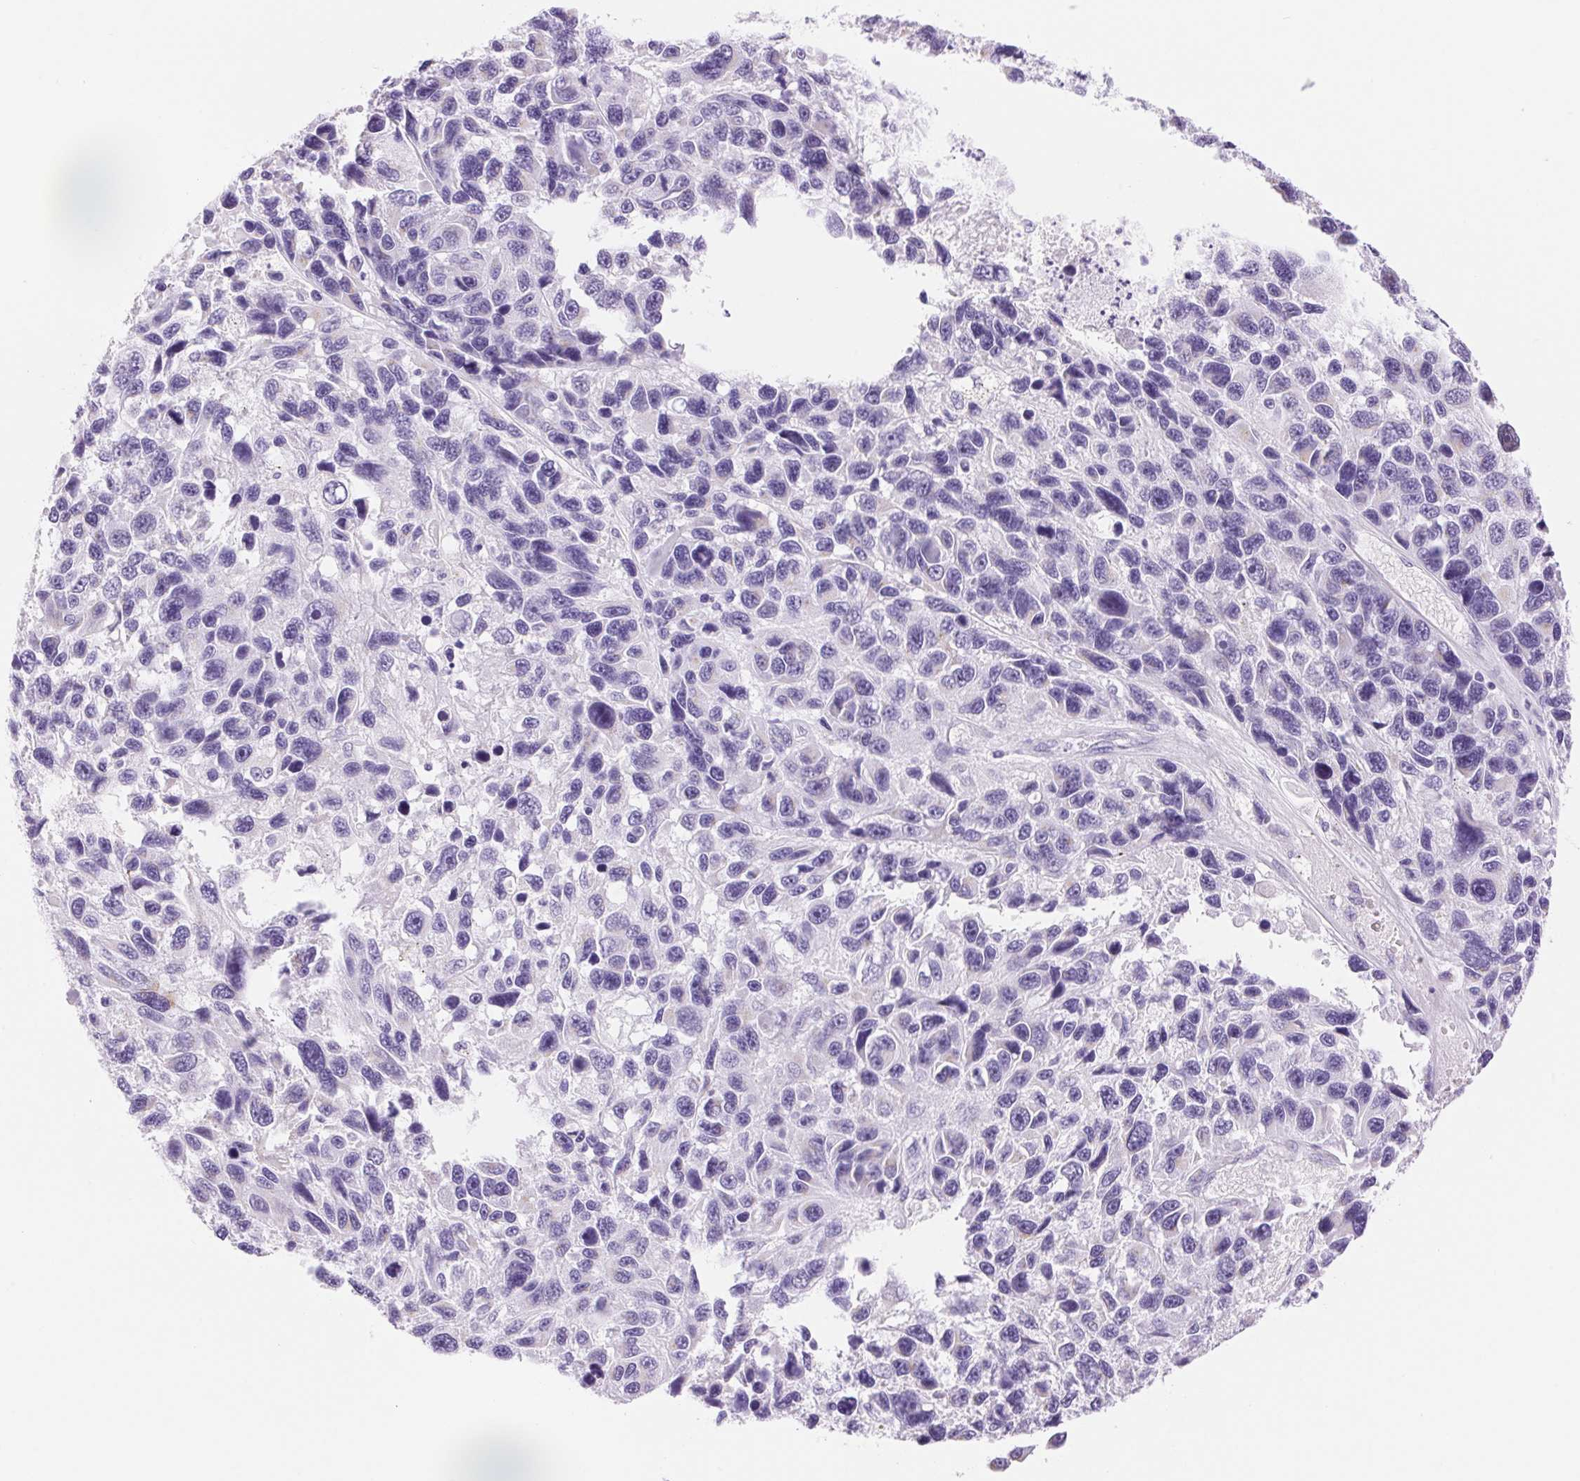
{"staining": {"intensity": "negative", "quantity": "none", "location": "none"}, "tissue": "melanoma", "cell_type": "Tumor cells", "image_type": "cancer", "snomed": [{"axis": "morphology", "description": "Malignant melanoma, NOS"}, {"axis": "topography", "description": "Skin"}], "caption": "Tumor cells show no significant protein expression in melanoma. Nuclei are stained in blue.", "gene": "SERPINB3", "patient": {"sex": "male", "age": 53}}